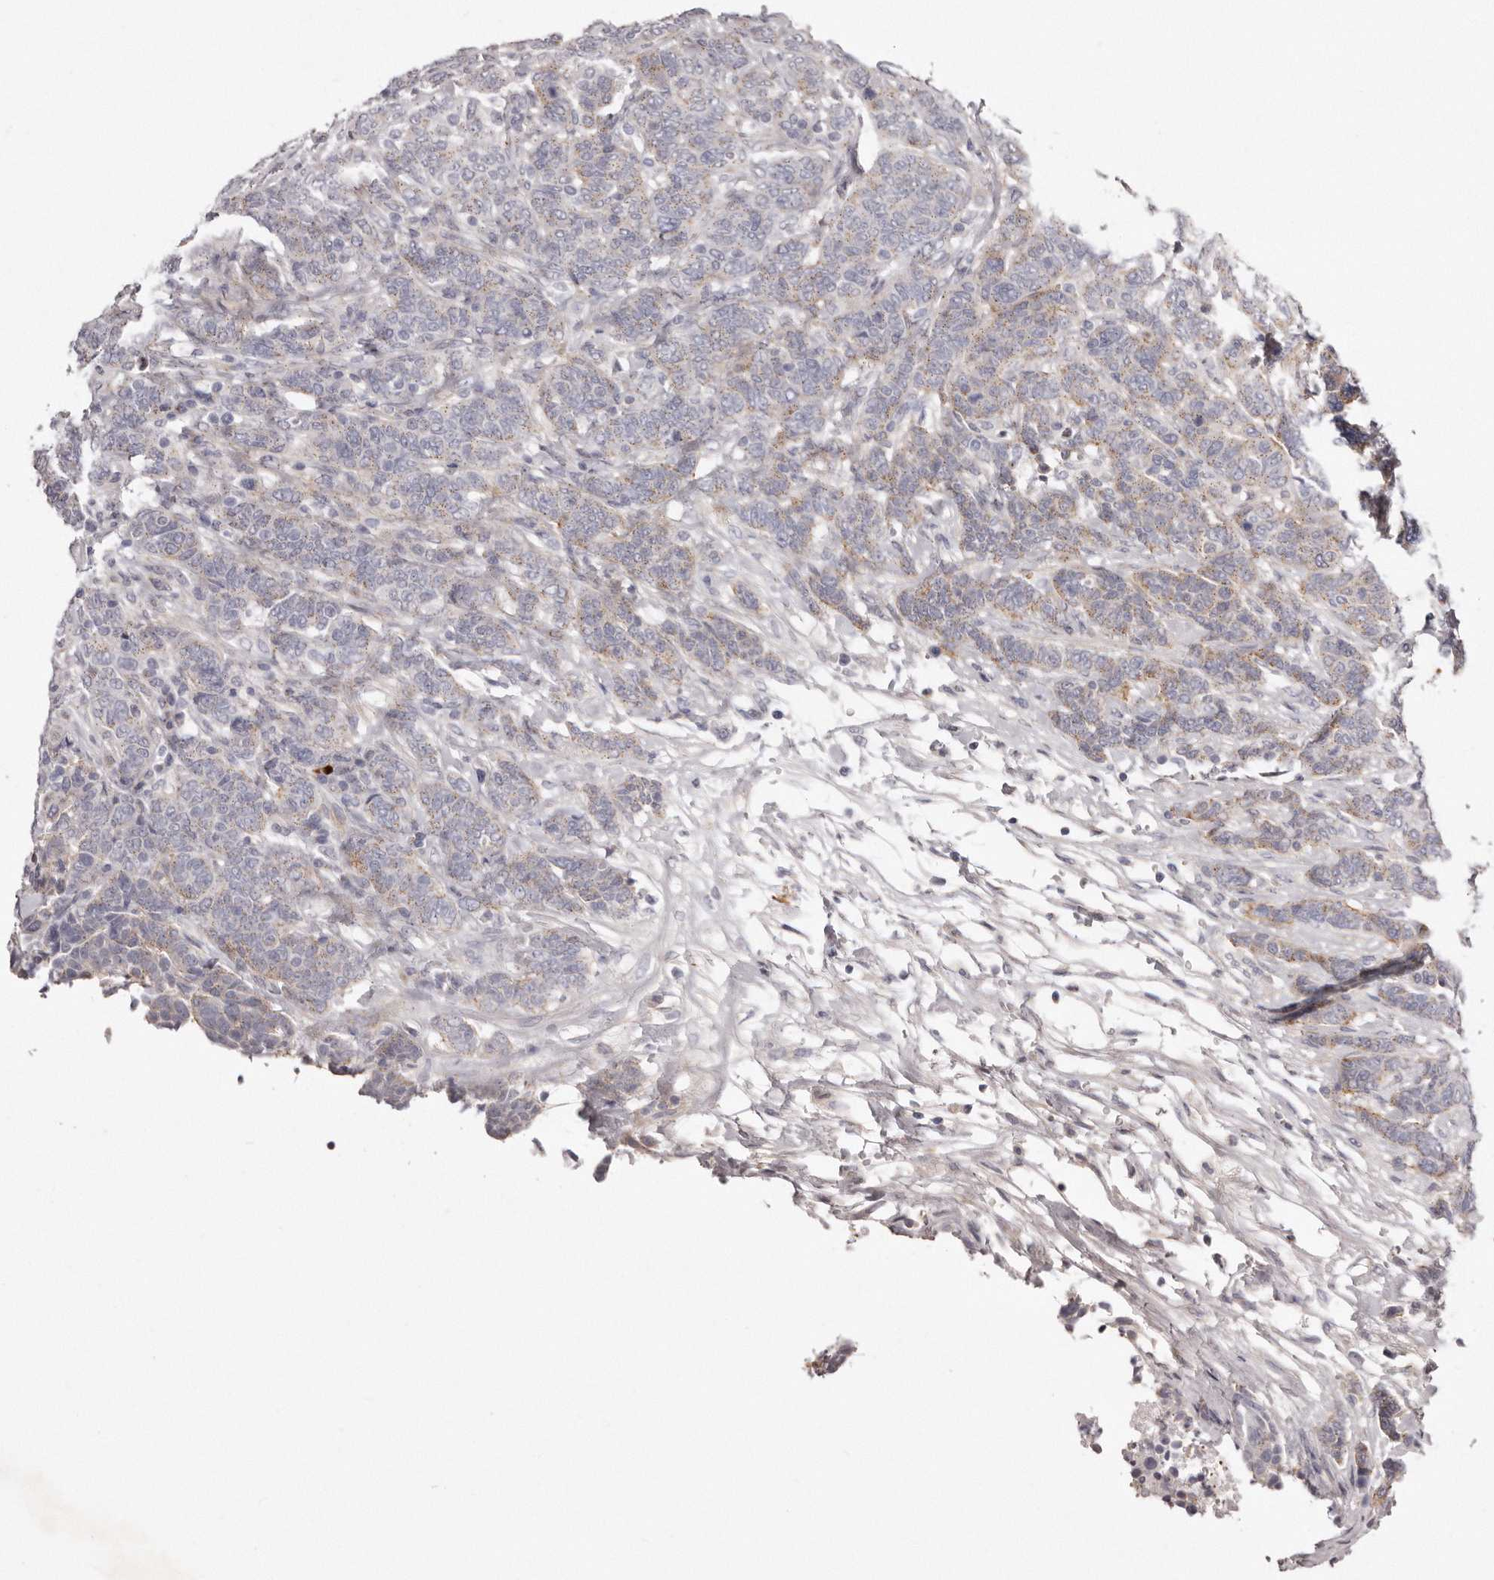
{"staining": {"intensity": "weak", "quantity": "25%-75%", "location": "cytoplasmic/membranous"}, "tissue": "breast cancer", "cell_type": "Tumor cells", "image_type": "cancer", "snomed": [{"axis": "morphology", "description": "Duct carcinoma"}, {"axis": "topography", "description": "Breast"}], "caption": "A high-resolution histopathology image shows immunohistochemistry (IHC) staining of breast cancer, which demonstrates weak cytoplasmic/membranous positivity in about 25%-75% of tumor cells. (IHC, brightfield microscopy, high magnification).", "gene": "PEG10", "patient": {"sex": "female", "age": 37}}